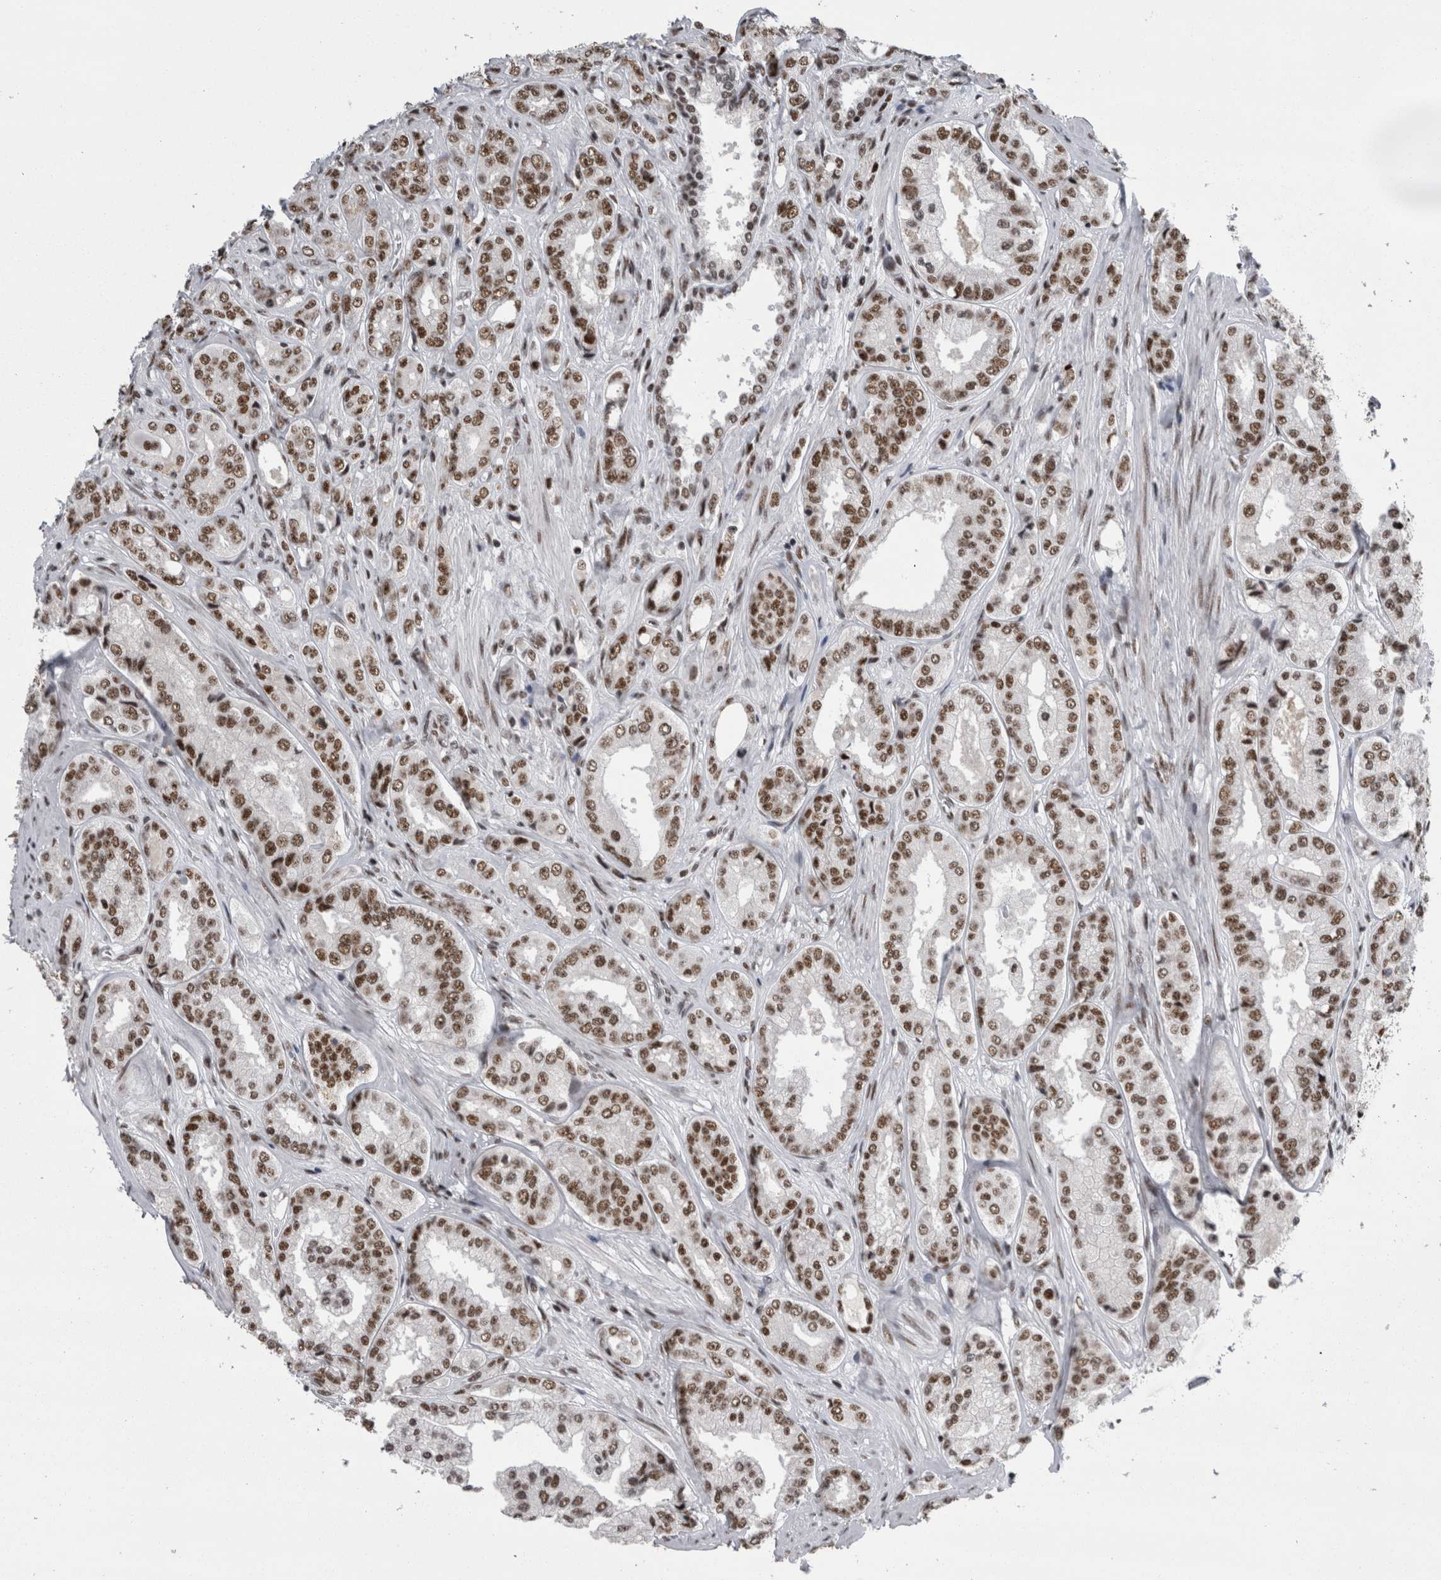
{"staining": {"intensity": "moderate", "quantity": ">75%", "location": "nuclear"}, "tissue": "prostate cancer", "cell_type": "Tumor cells", "image_type": "cancer", "snomed": [{"axis": "morphology", "description": "Adenocarcinoma, High grade"}, {"axis": "topography", "description": "Prostate"}], "caption": "Immunohistochemistry (IHC) (DAB) staining of prostate adenocarcinoma (high-grade) reveals moderate nuclear protein expression in about >75% of tumor cells.", "gene": "SNRNP40", "patient": {"sex": "male", "age": 61}}